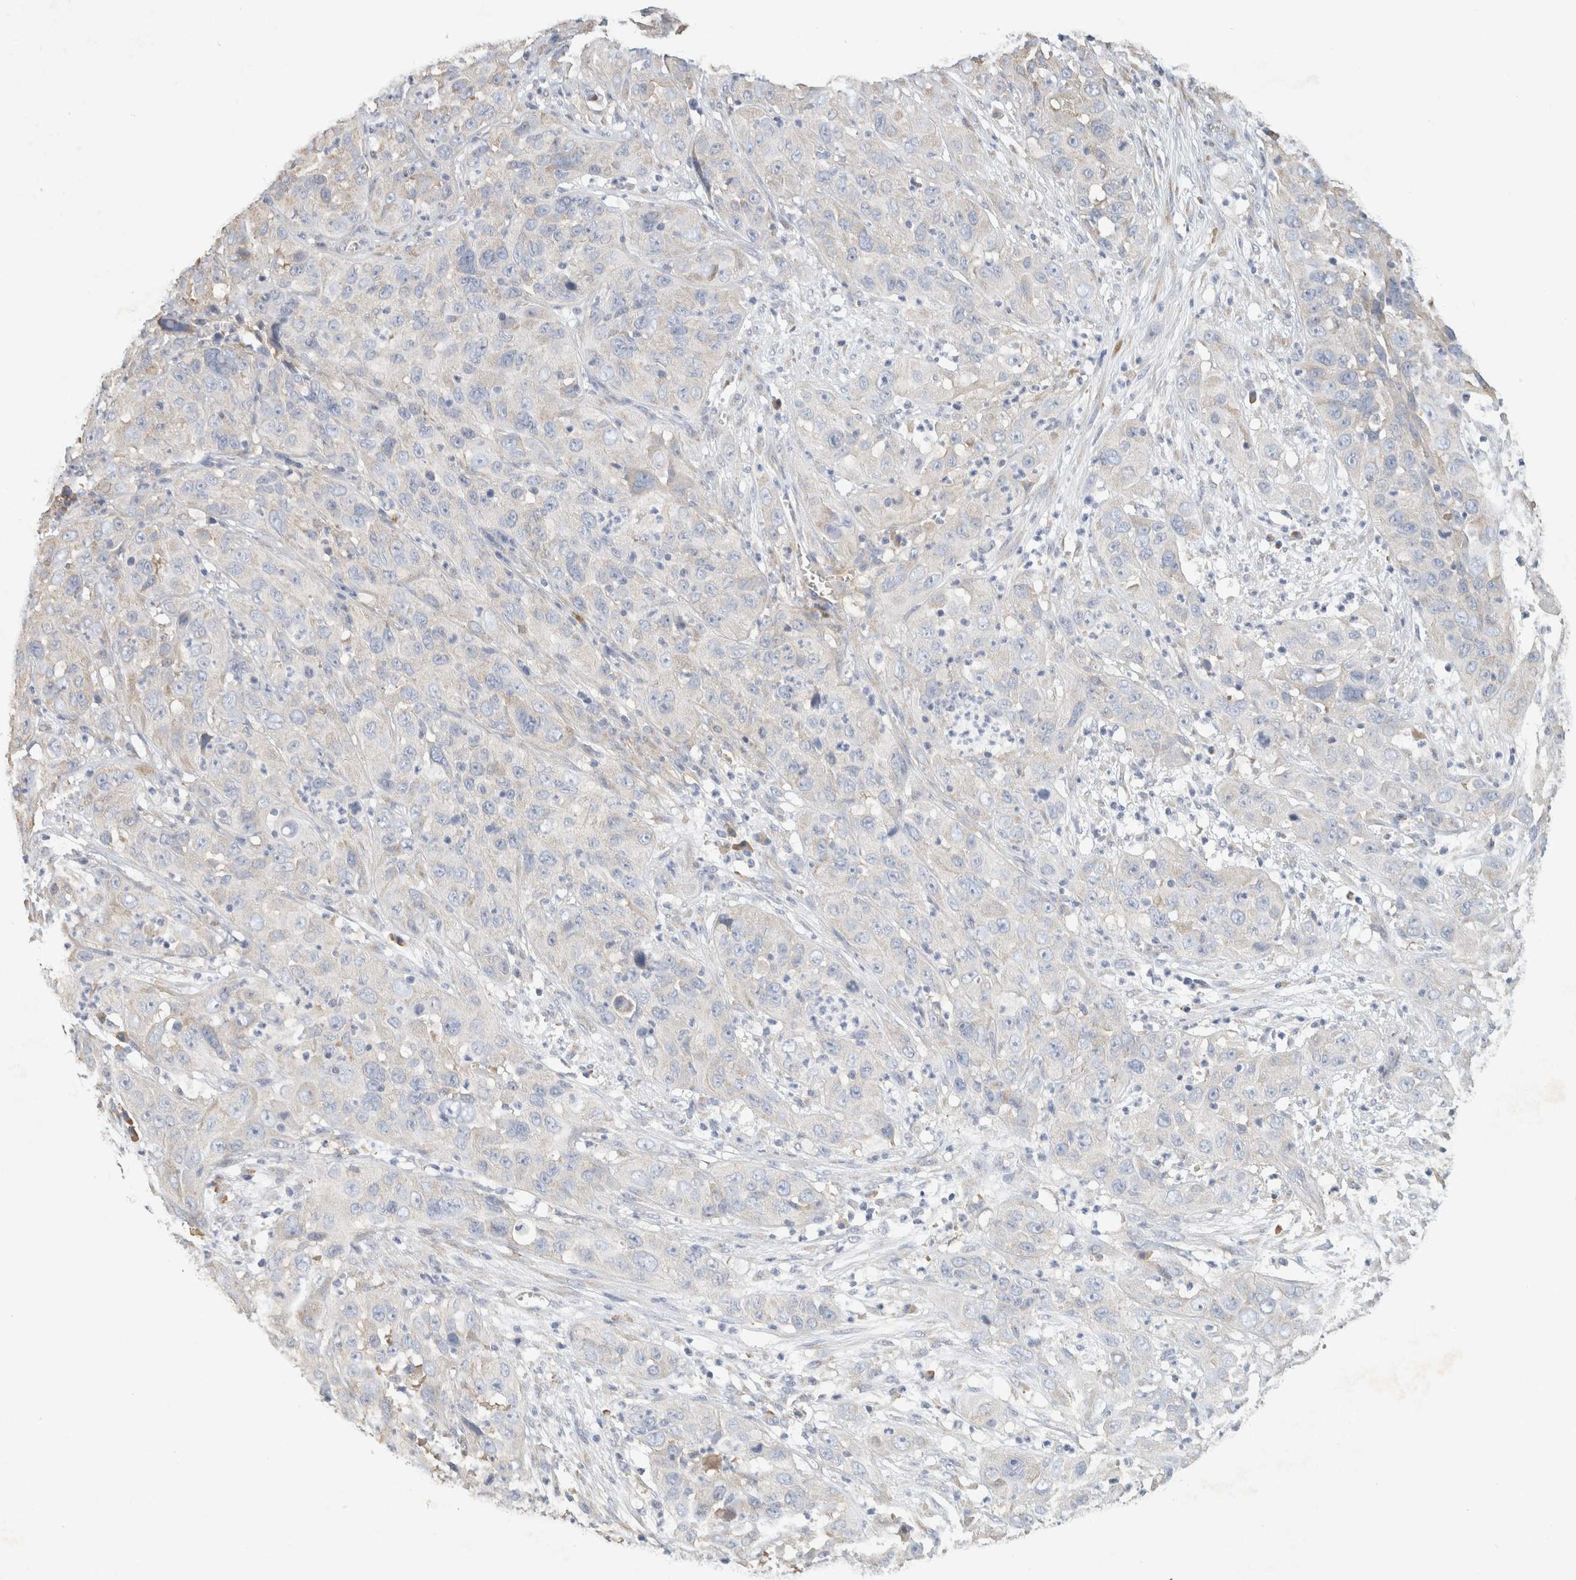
{"staining": {"intensity": "negative", "quantity": "none", "location": "none"}, "tissue": "cervical cancer", "cell_type": "Tumor cells", "image_type": "cancer", "snomed": [{"axis": "morphology", "description": "Squamous cell carcinoma, NOS"}, {"axis": "topography", "description": "Cervix"}], "caption": "Tumor cells are negative for brown protein staining in cervical squamous cell carcinoma.", "gene": "NEFM", "patient": {"sex": "female", "age": 32}}